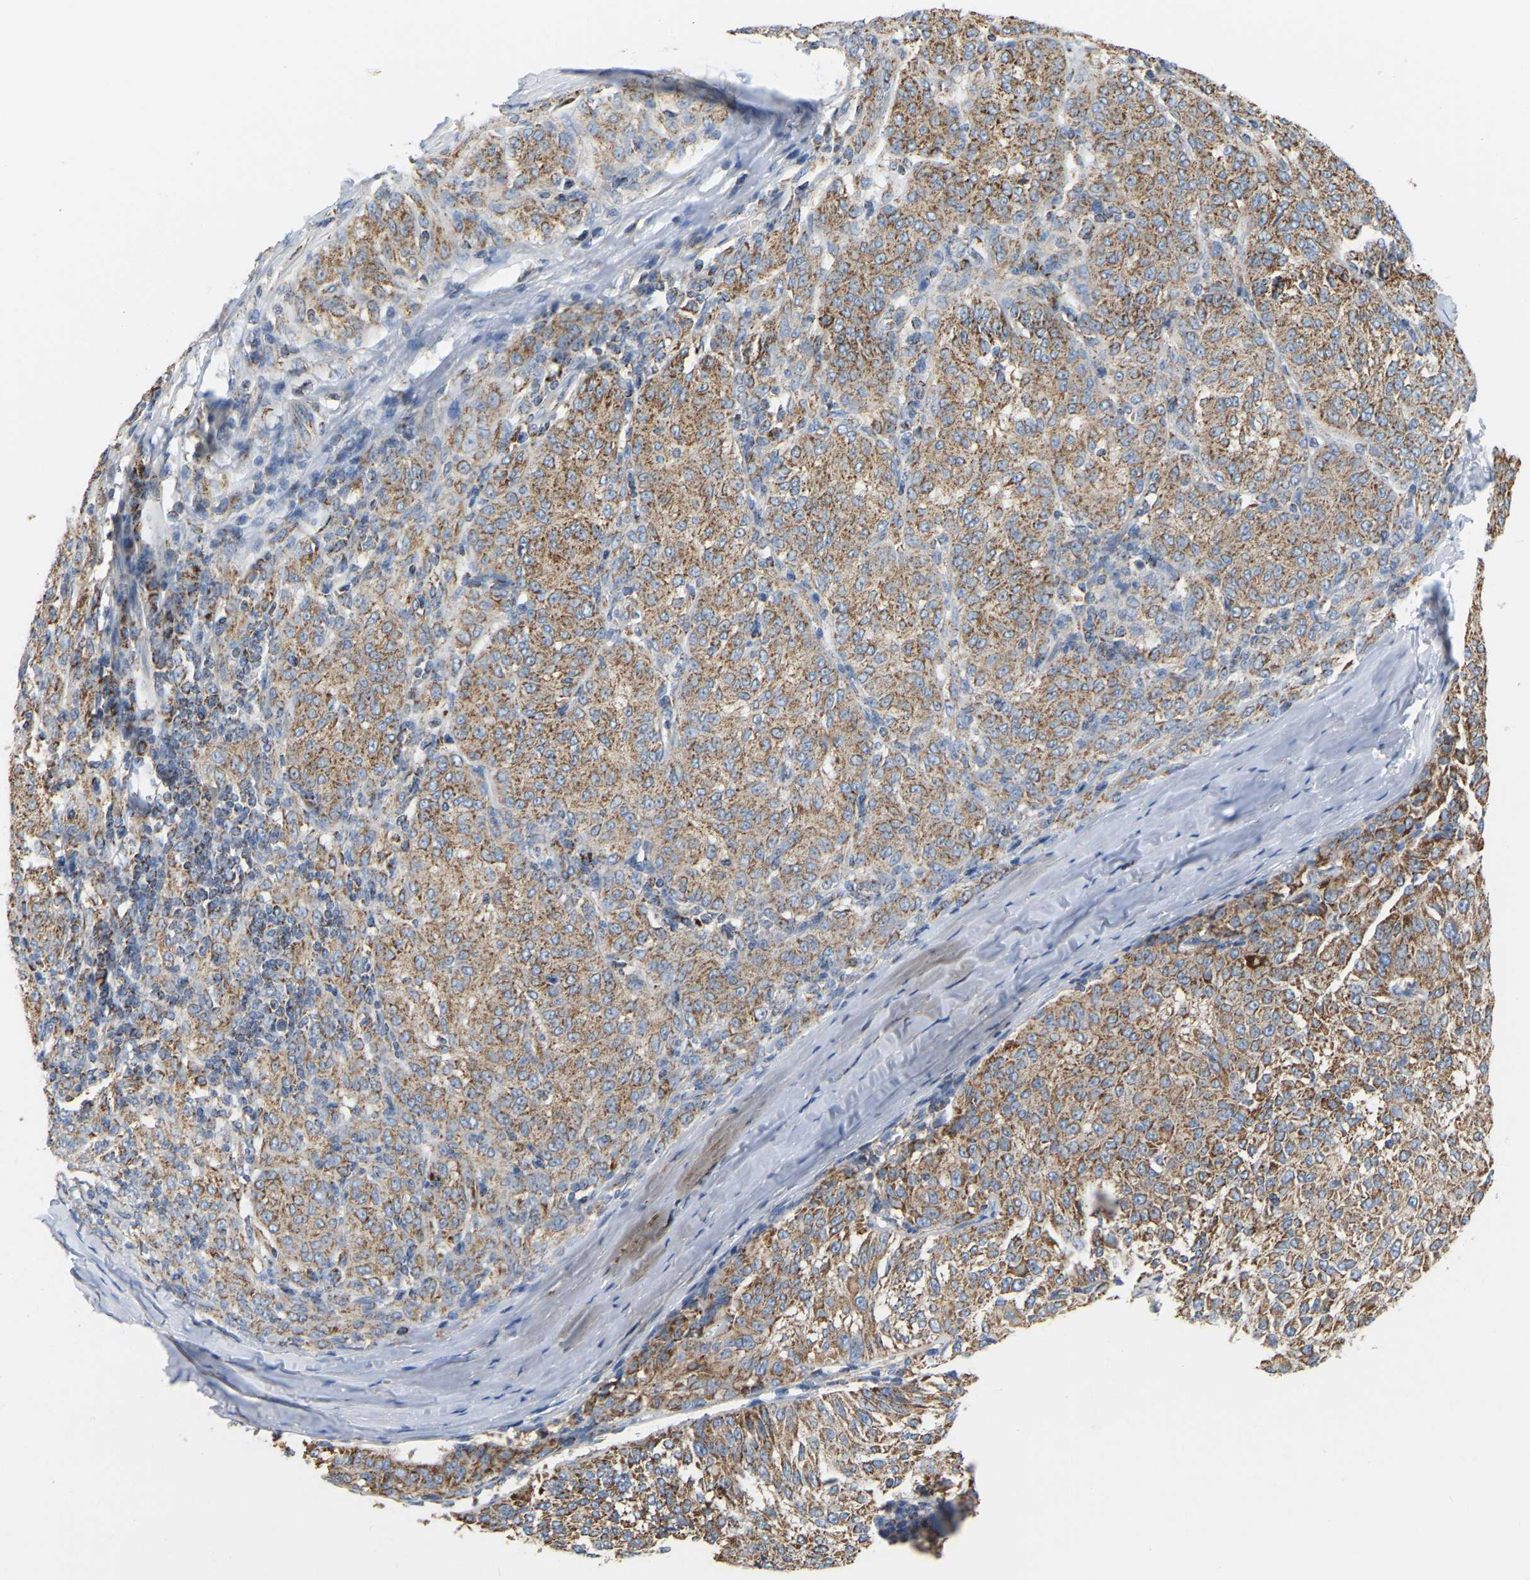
{"staining": {"intensity": "moderate", "quantity": ">75%", "location": "cytoplasmic/membranous"}, "tissue": "melanoma", "cell_type": "Tumor cells", "image_type": "cancer", "snomed": [{"axis": "morphology", "description": "Malignant melanoma, NOS"}, {"axis": "topography", "description": "Skin"}], "caption": "This histopathology image reveals immunohistochemistry staining of human malignant melanoma, with medium moderate cytoplasmic/membranous expression in approximately >75% of tumor cells.", "gene": "CBLB", "patient": {"sex": "female", "age": 72}}